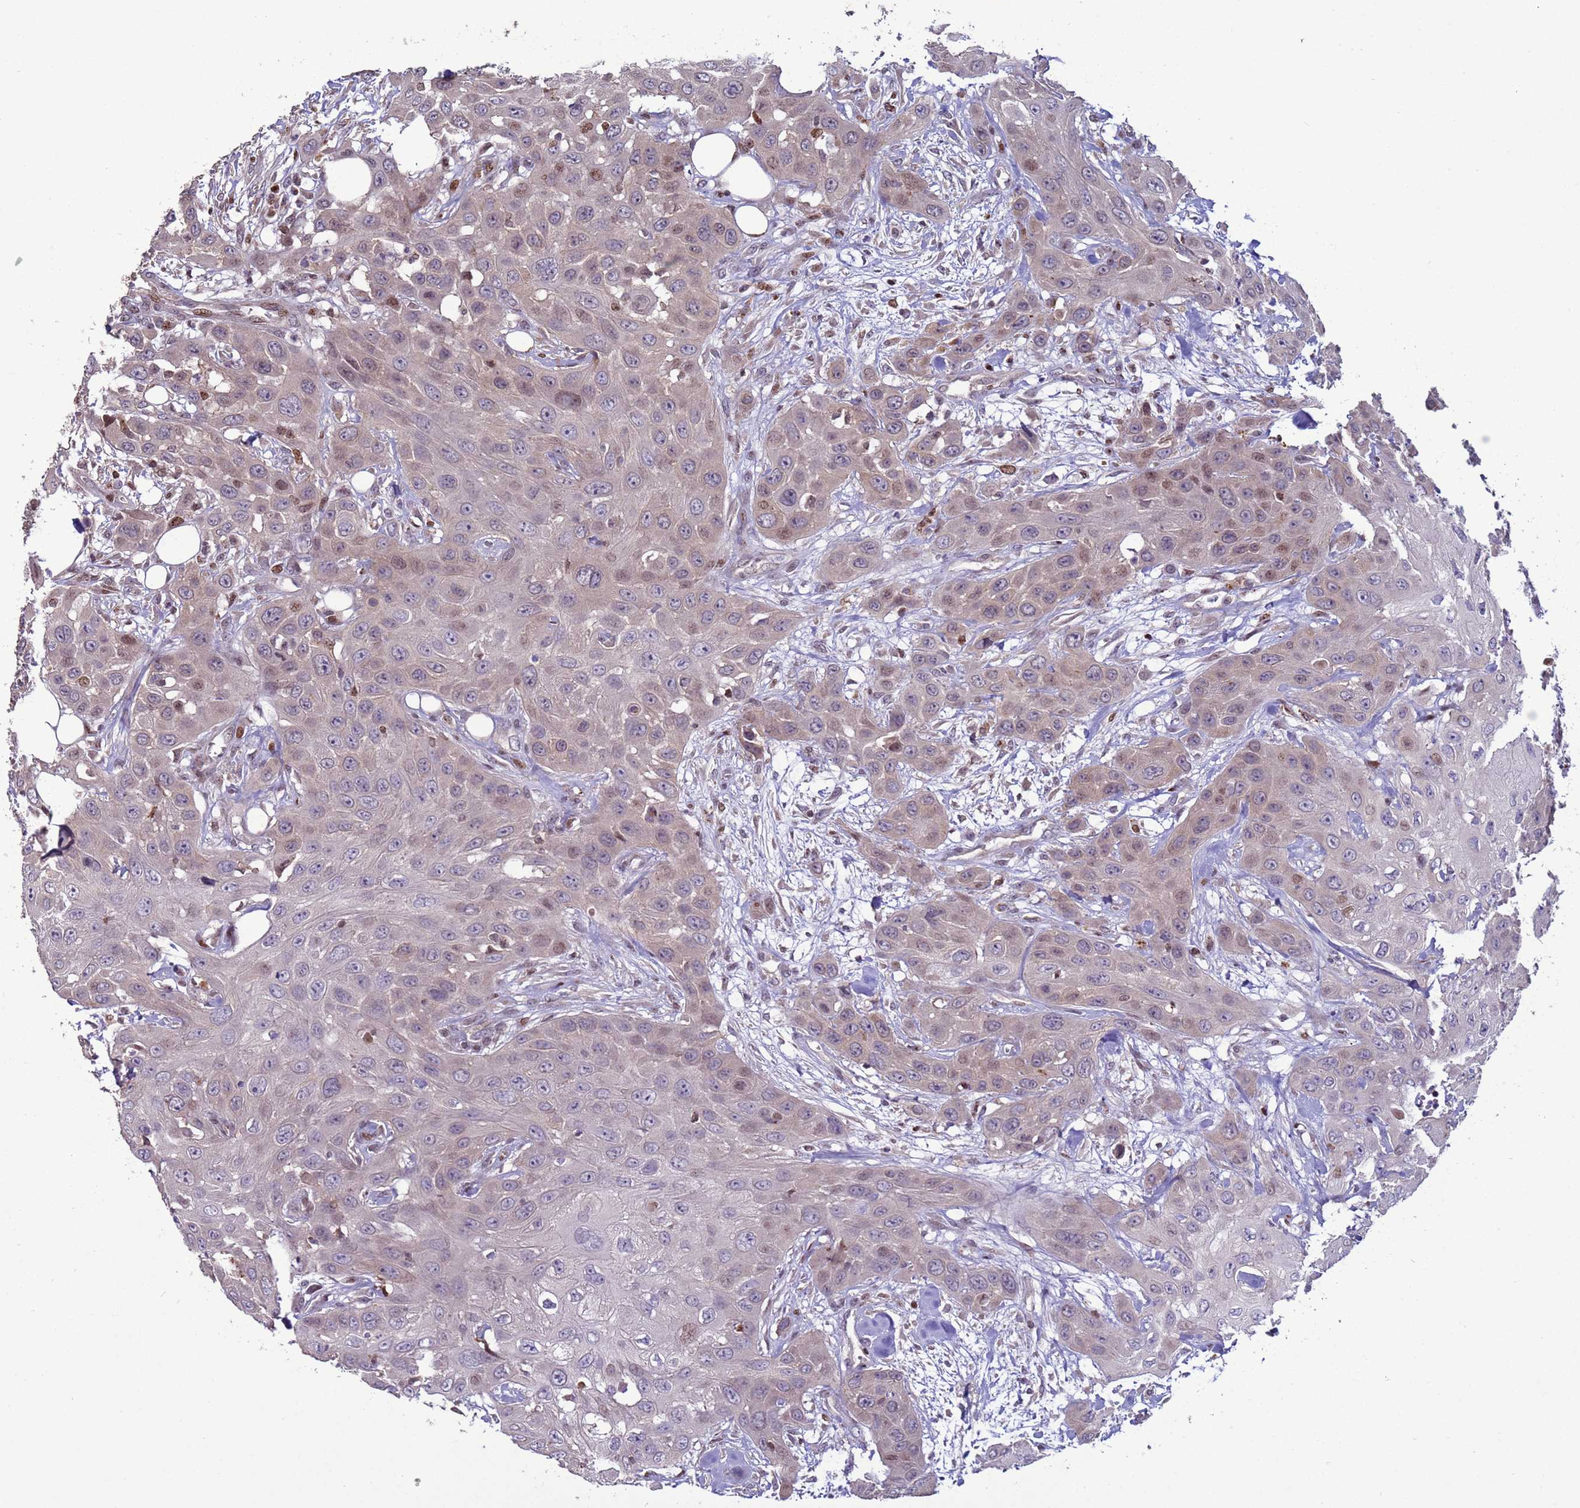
{"staining": {"intensity": "weak", "quantity": "<25%", "location": "cytoplasmic/membranous,nuclear"}, "tissue": "head and neck cancer", "cell_type": "Tumor cells", "image_type": "cancer", "snomed": [{"axis": "morphology", "description": "Squamous cell carcinoma, NOS"}, {"axis": "topography", "description": "Head-Neck"}], "caption": "There is no significant positivity in tumor cells of head and neck squamous cell carcinoma. (DAB (3,3'-diaminobenzidine) IHC, high magnification).", "gene": "HGH1", "patient": {"sex": "male", "age": 81}}